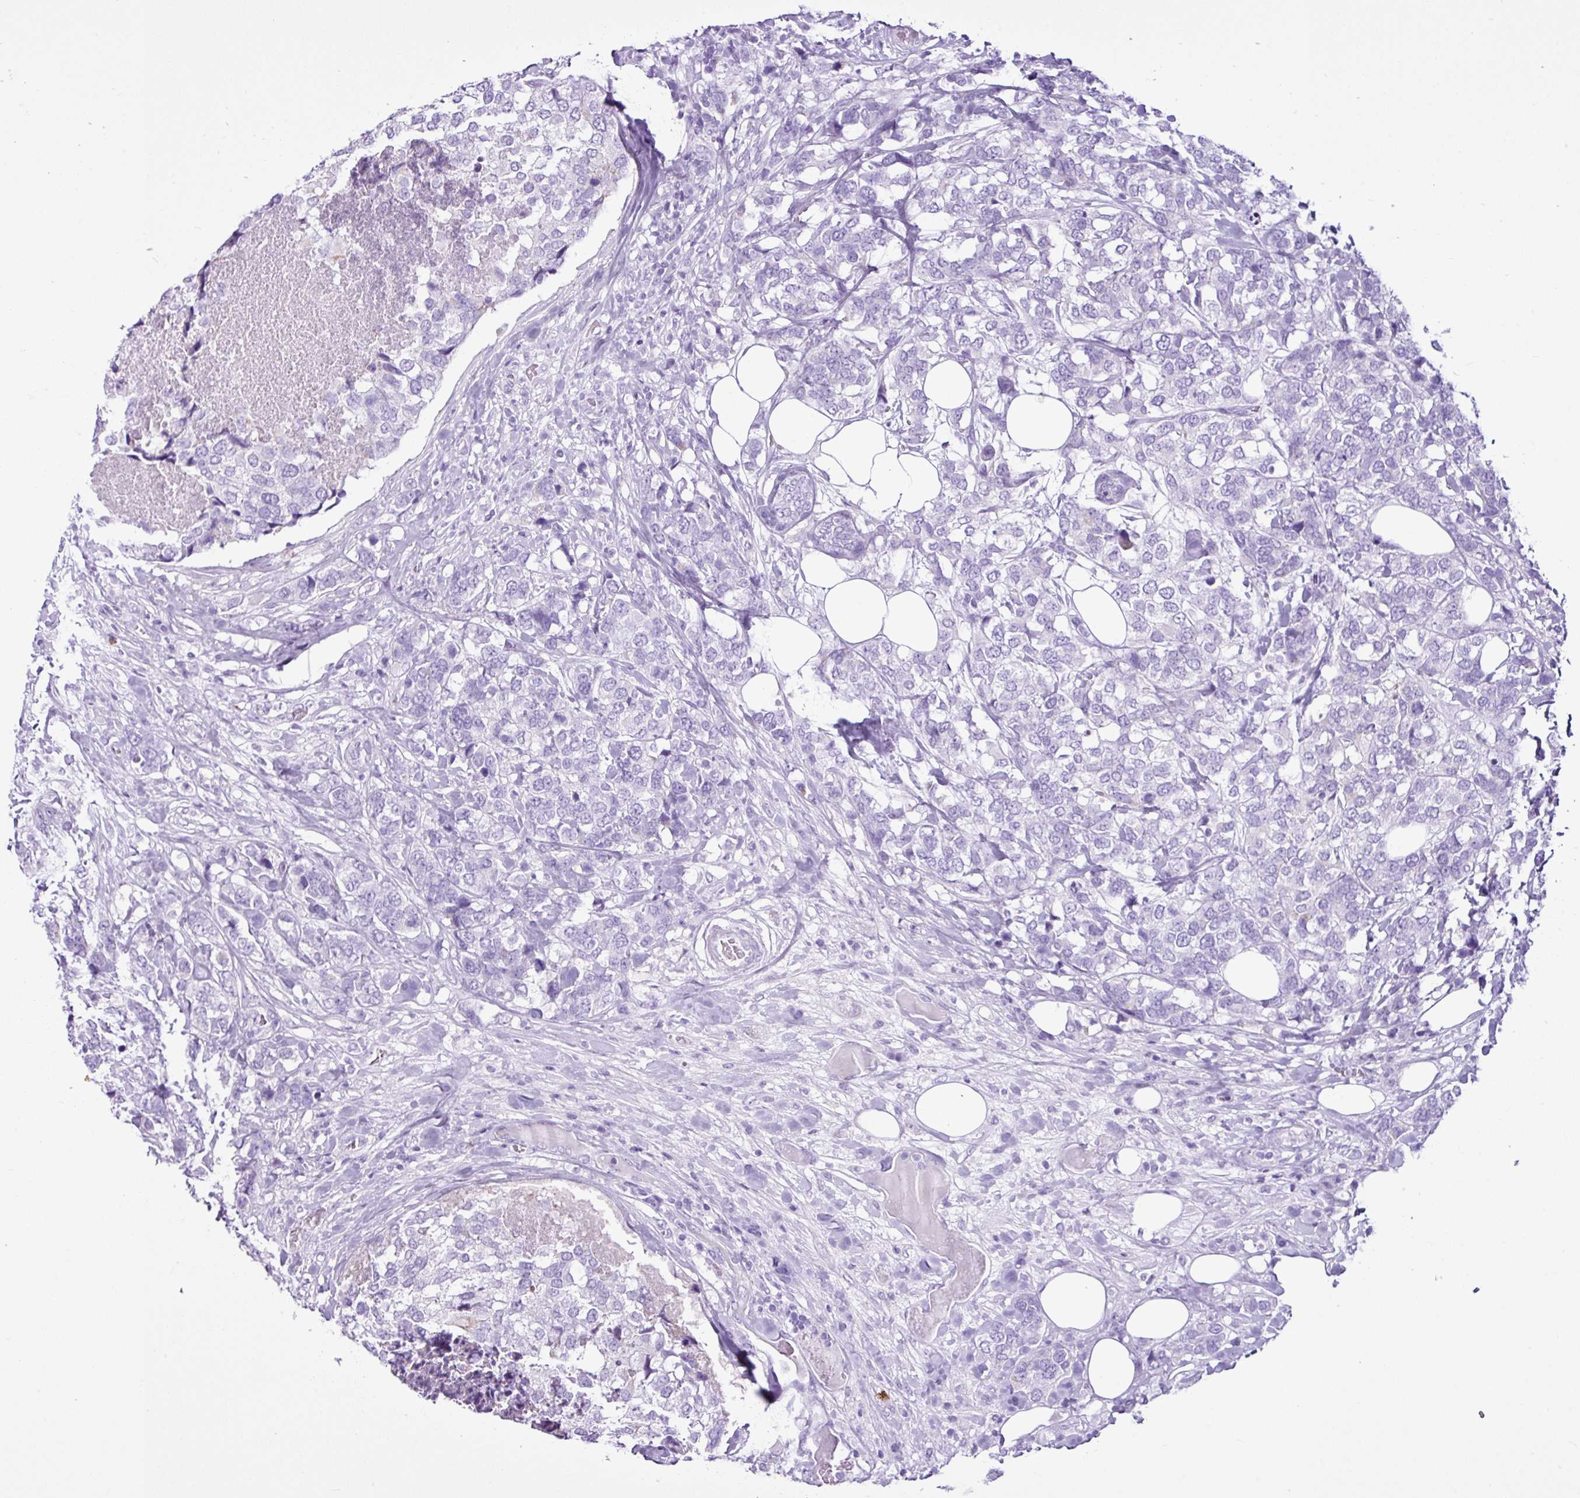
{"staining": {"intensity": "negative", "quantity": "none", "location": "none"}, "tissue": "breast cancer", "cell_type": "Tumor cells", "image_type": "cancer", "snomed": [{"axis": "morphology", "description": "Lobular carcinoma"}, {"axis": "topography", "description": "Breast"}], "caption": "Breast lobular carcinoma was stained to show a protein in brown. There is no significant staining in tumor cells.", "gene": "LILRB4", "patient": {"sex": "female", "age": 59}}